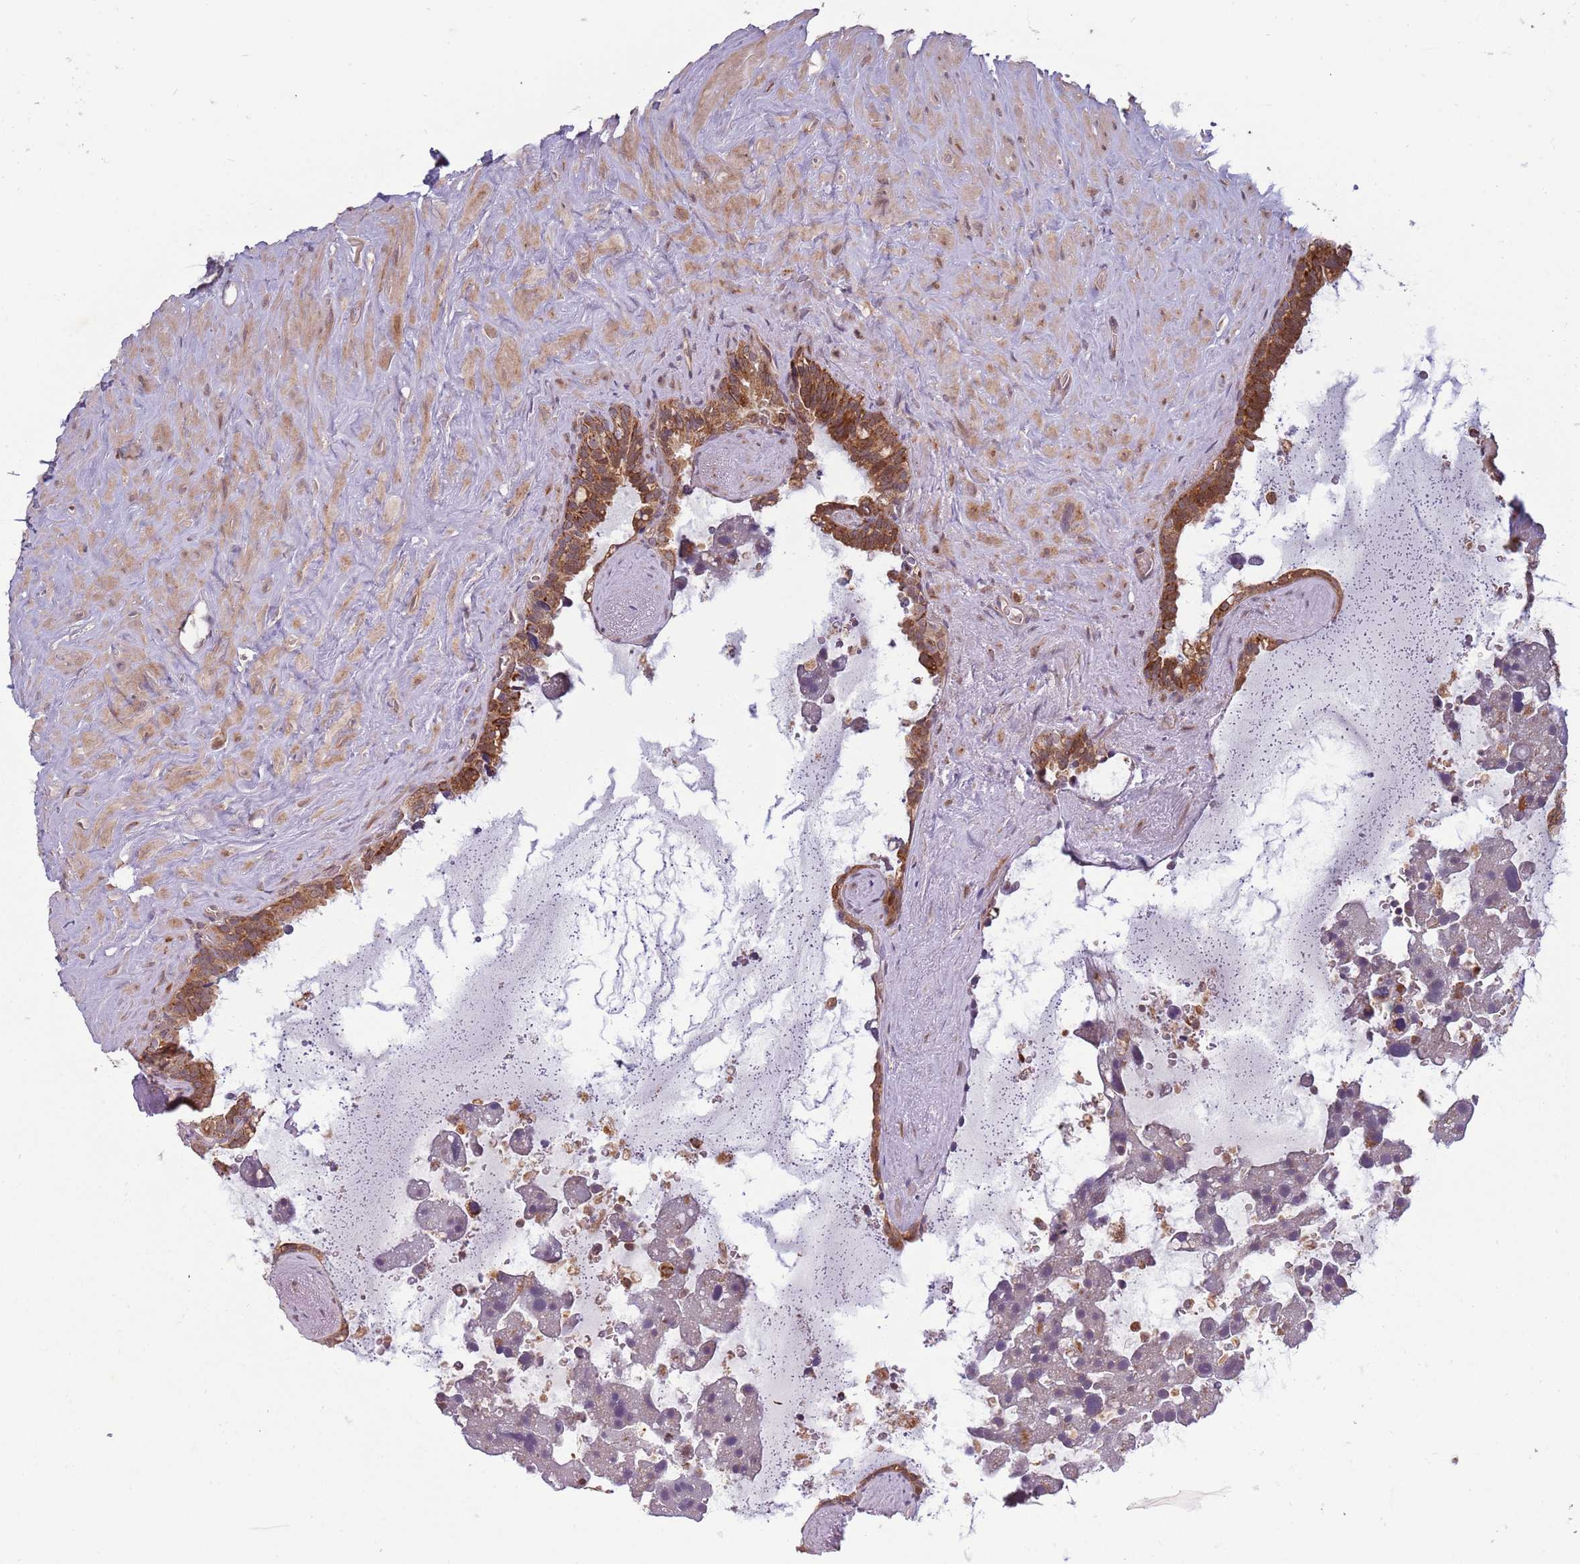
{"staining": {"intensity": "moderate", "quantity": ">75%", "location": "cytoplasmic/membranous"}, "tissue": "seminal vesicle", "cell_type": "Glandular cells", "image_type": "normal", "snomed": [{"axis": "morphology", "description": "Normal tissue, NOS"}, {"axis": "topography", "description": "Seminal veicle"}], "caption": "Protein expression by immunohistochemistry shows moderate cytoplasmic/membranous positivity in about >75% of glandular cells in benign seminal vesicle.", "gene": "RNF181", "patient": {"sex": "male", "age": 68}}